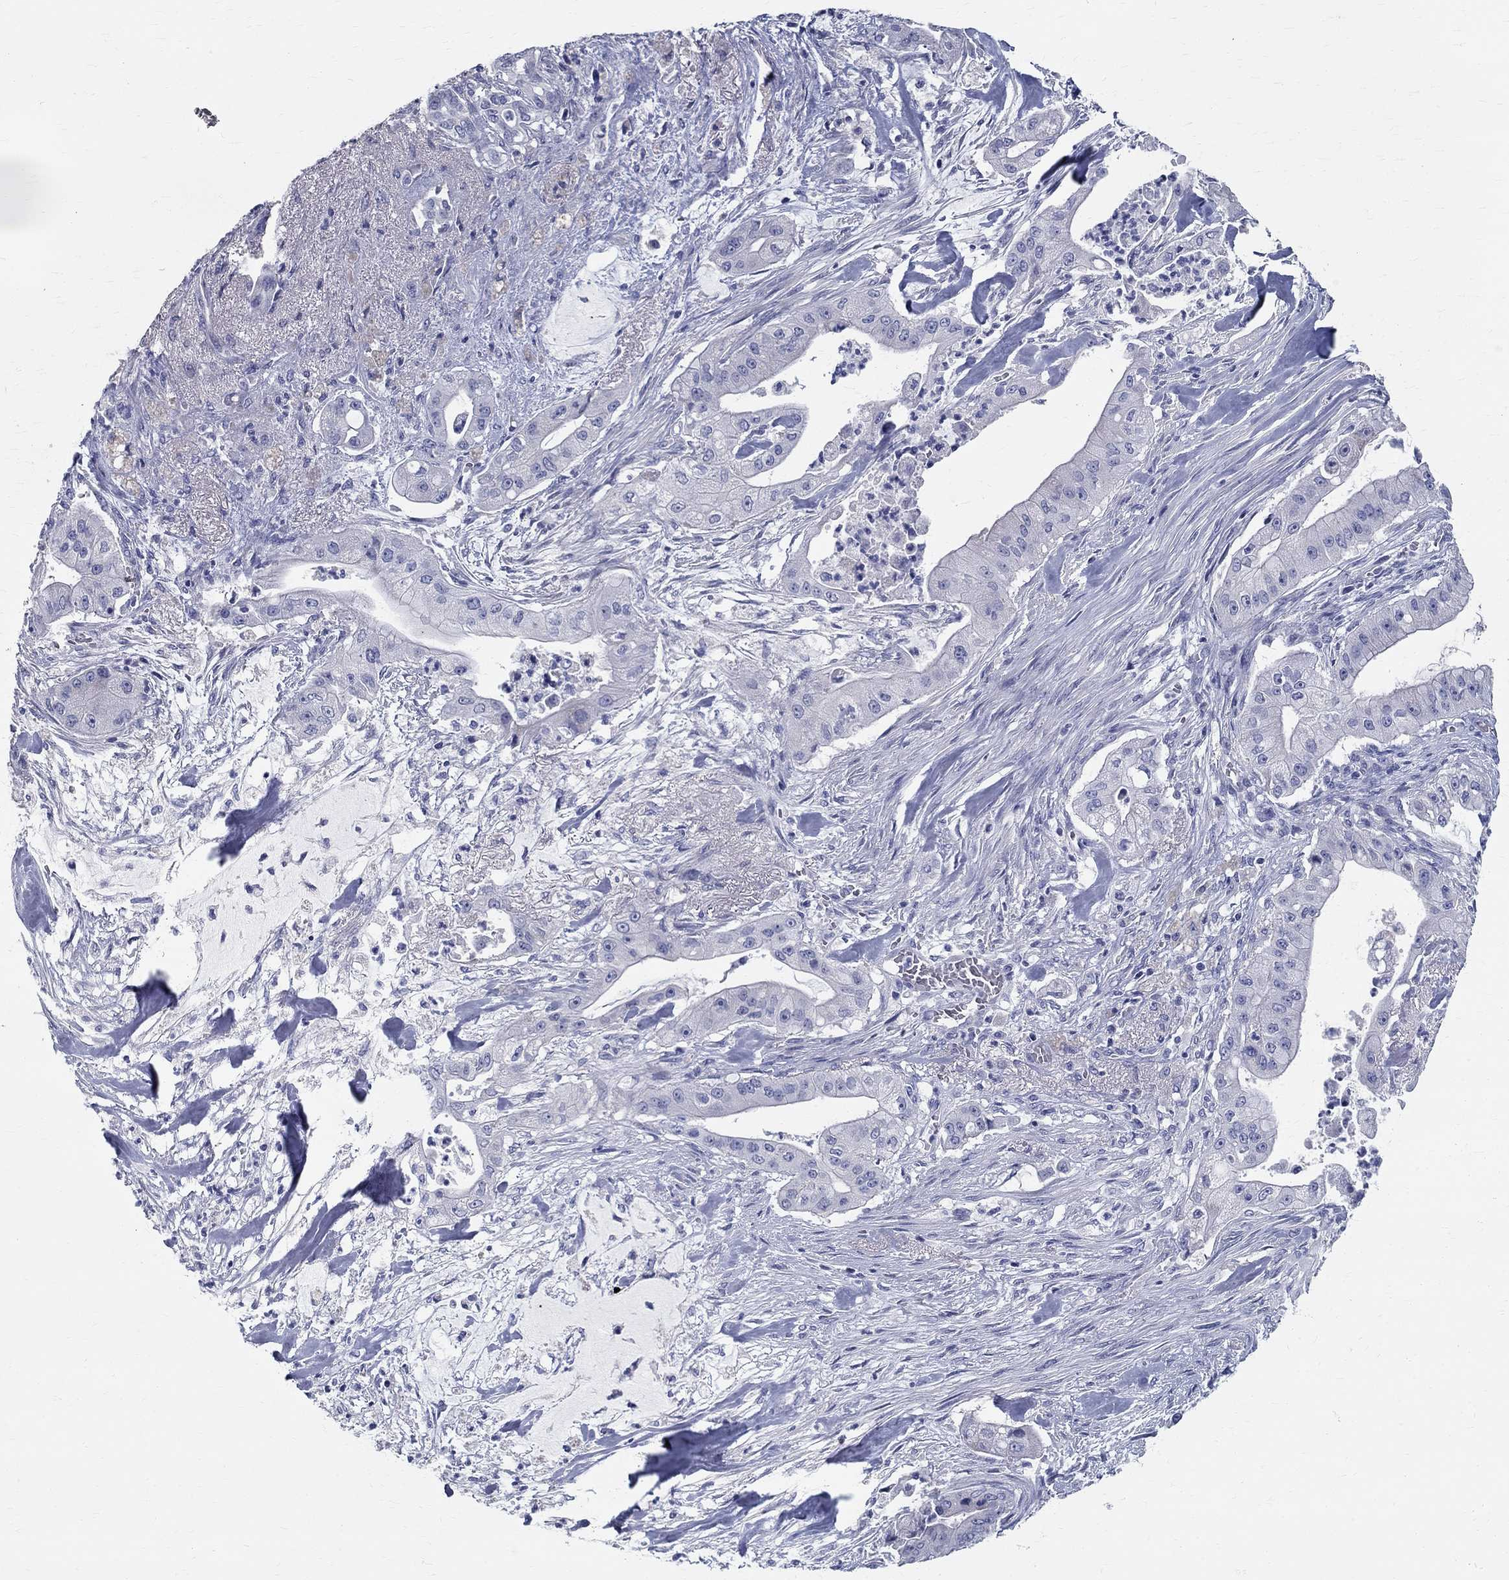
{"staining": {"intensity": "negative", "quantity": "none", "location": "none"}, "tissue": "pancreatic cancer", "cell_type": "Tumor cells", "image_type": "cancer", "snomed": [{"axis": "morphology", "description": "Normal tissue, NOS"}, {"axis": "morphology", "description": "Inflammation, NOS"}, {"axis": "morphology", "description": "Adenocarcinoma, NOS"}, {"axis": "topography", "description": "Pancreas"}], "caption": "A high-resolution photomicrograph shows IHC staining of pancreatic adenocarcinoma, which demonstrates no significant positivity in tumor cells.", "gene": "TGM4", "patient": {"sex": "male", "age": 57}}